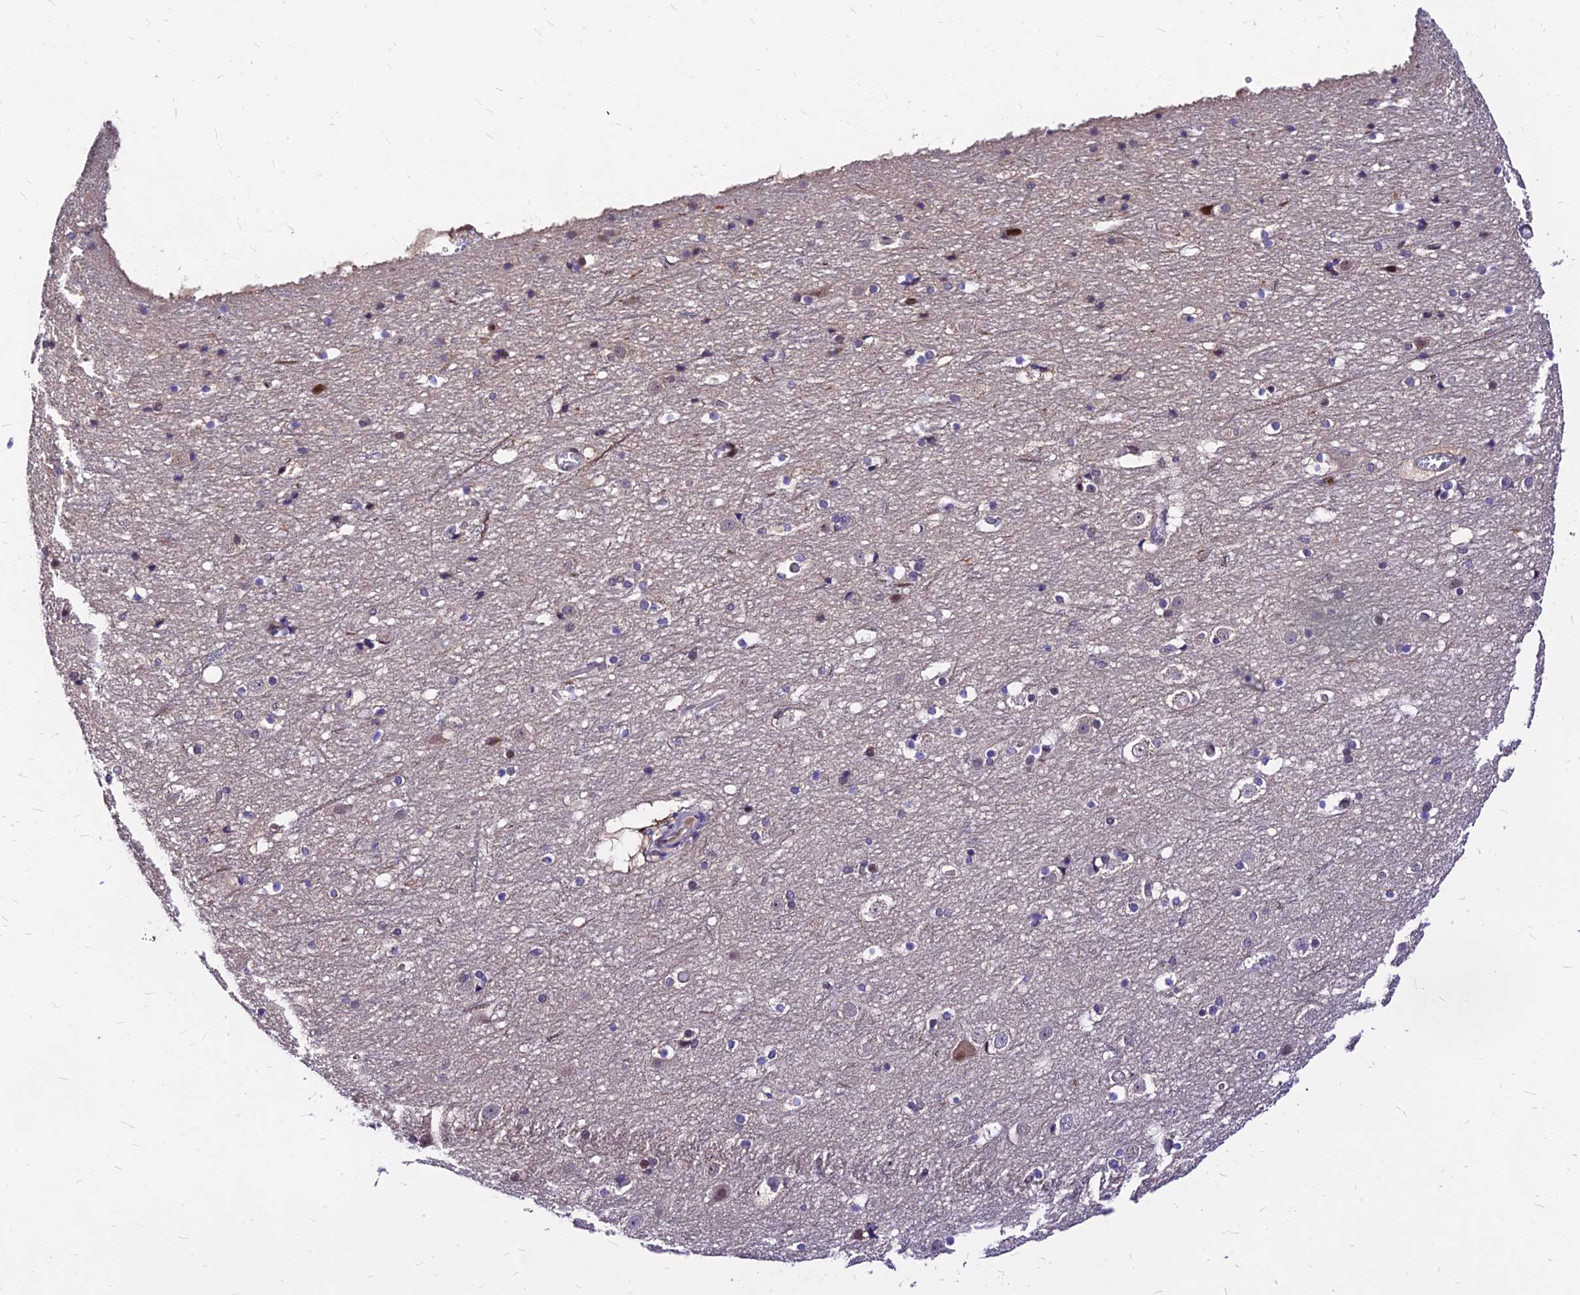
{"staining": {"intensity": "negative", "quantity": "none", "location": "none"}, "tissue": "cerebral cortex", "cell_type": "Endothelial cells", "image_type": "normal", "snomed": [{"axis": "morphology", "description": "Normal tissue, NOS"}, {"axis": "topography", "description": "Cerebral cortex"}], "caption": "Immunohistochemical staining of unremarkable human cerebral cortex exhibits no significant expression in endothelial cells. Nuclei are stained in blue.", "gene": "DDX55", "patient": {"sex": "male", "age": 45}}